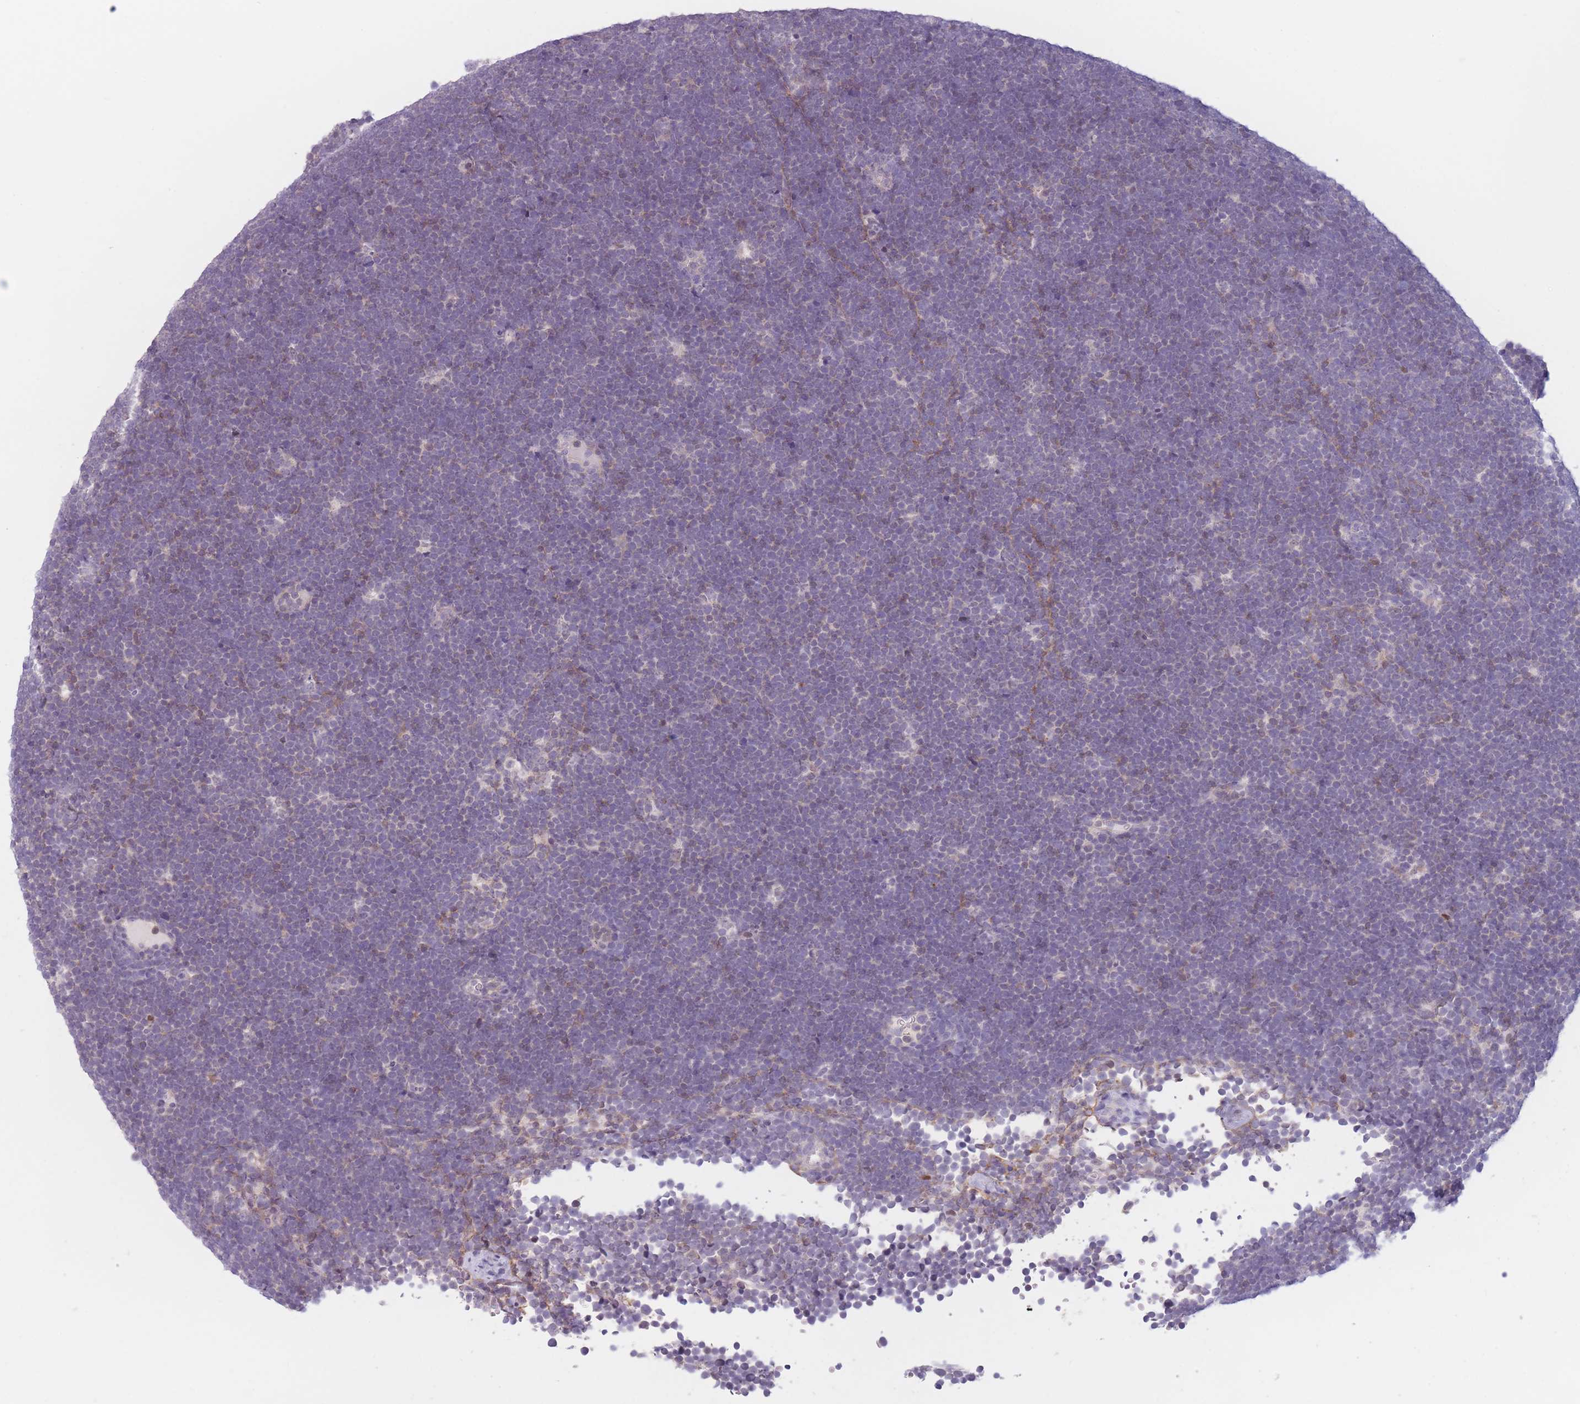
{"staining": {"intensity": "negative", "quantity": "none", "location": "none"}, "tissue": "lymphoma", "cell_type": "Tumor cells", "image_type": "cancer", "snomed": [{"axis": "morphology", "description": "Malignant lymphoma, non-Hodgkin's type, High grade"}, {"axis": "topography", "description": "Lymph node"}], "caption": "High magnification brightfield microscopy of lymphoma stained with DAB (brown) and counterstained with hematoxylin (blue): tumor cells show no significant expression.", "gene": "ZNF439", "patient": {"sex": "male", "age": 13}}